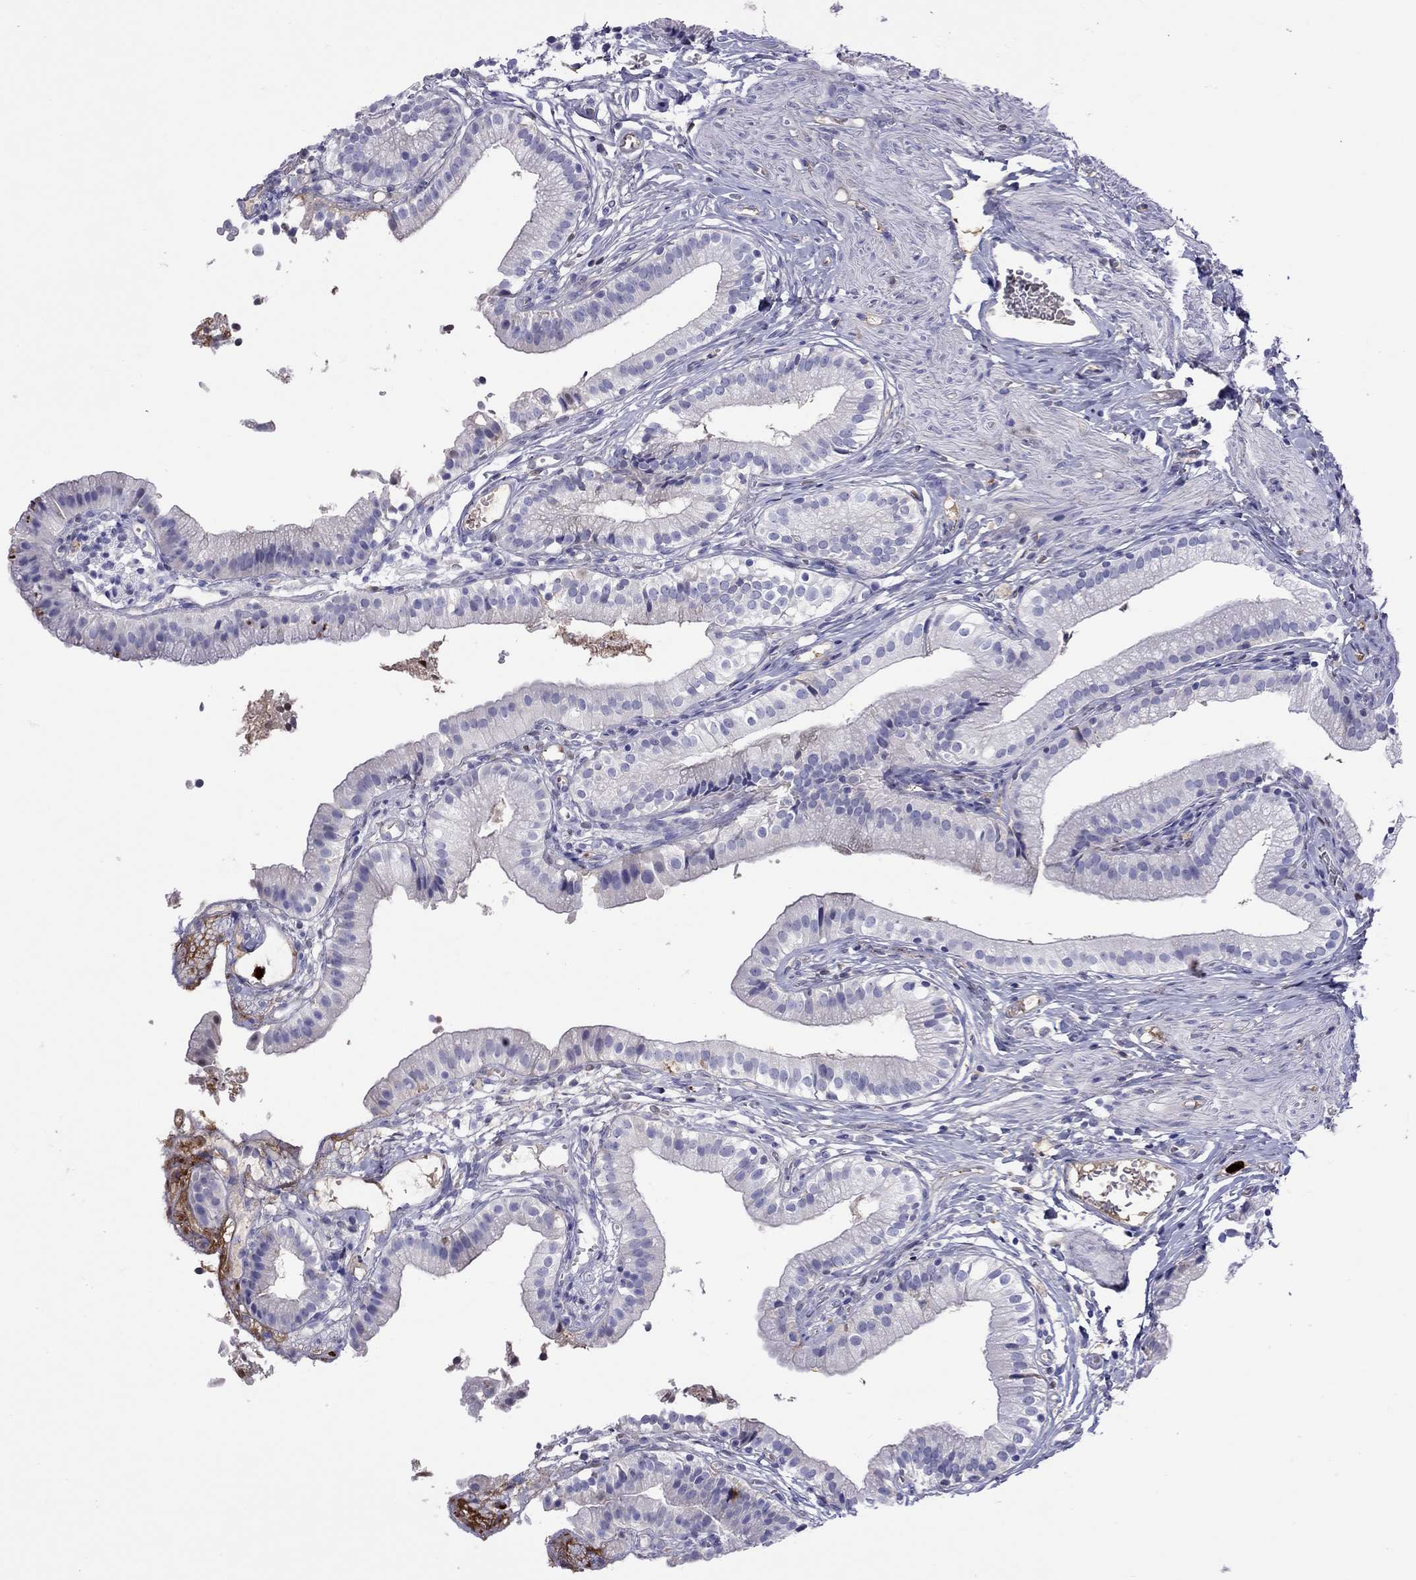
{"staining": {"intensity": "moderate", "quantity": "<25%", "location": "nuclear"}, "tissue": "gallbladder", "cell_type": "Glandular cells", "image_type": "normal", "snomed": [{"axis": "morphology", "description": "Normal tissue, NOS"}, {"axis": "topography", "description": "Gallbladder"}], "caption": "An IHC image of normal tissue is shown. Protein staining in brown labels moderate nuclear positivity in gallbladder within glandular cells.", "gene": "SERPINA3", "patient": {"sex": "female", "age": 47}}